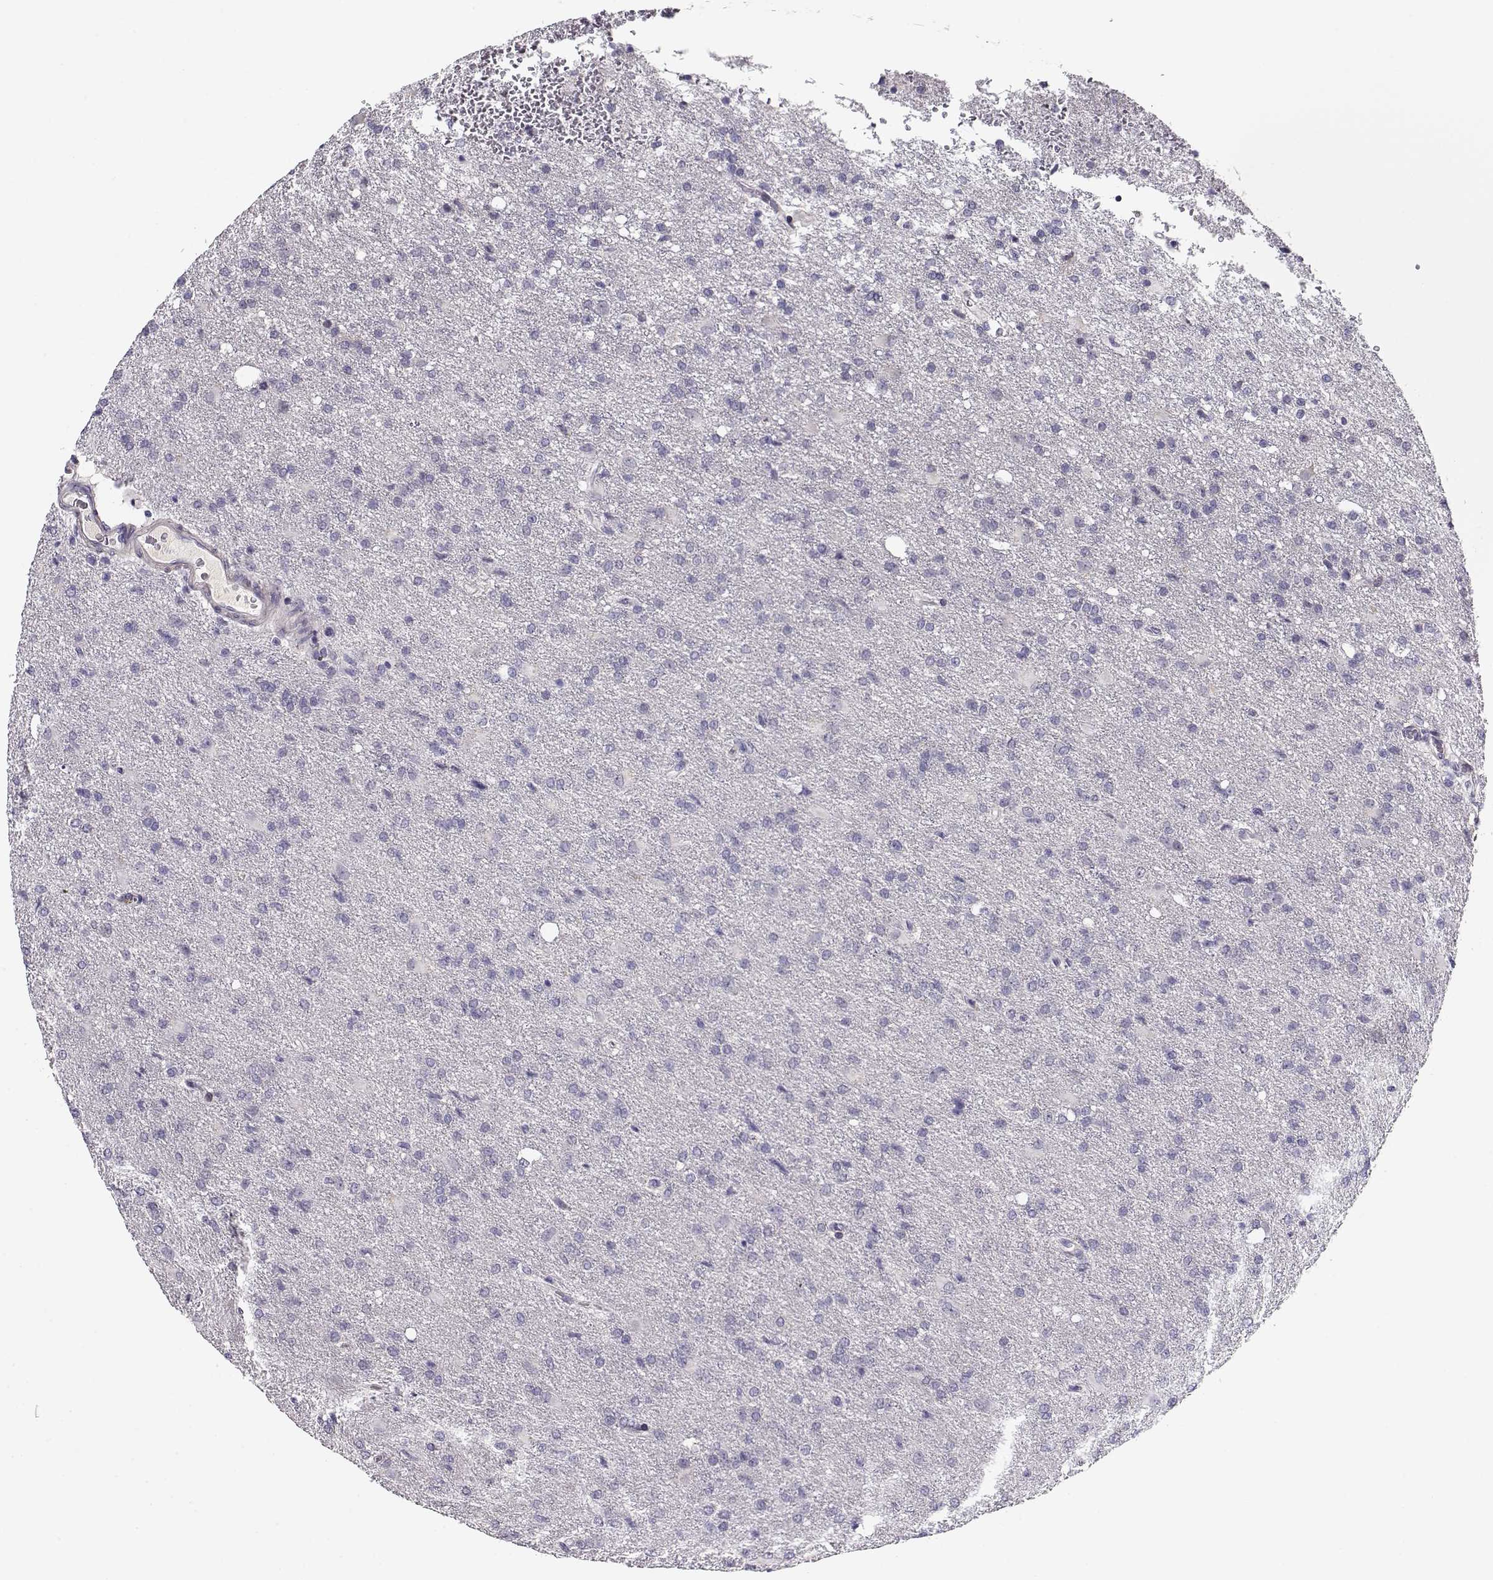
{"staining": {"intensity": "negative", "quantity": "none", "location": "none"}, "tissue": "glioma", "cell_type": "Tumor cells", "image_type": "cancer", "snomed": [{"axis": "morphology", "description": "Glioma, malignant, High grade"}, {"axis": "topography", "description": "Brain"}], "caption": "The micrograph shows no significant expression in tumor cells of high-grade glioma (malignant).", "gene": "CRX", "patient": {"sex": "male", "age": 68}}